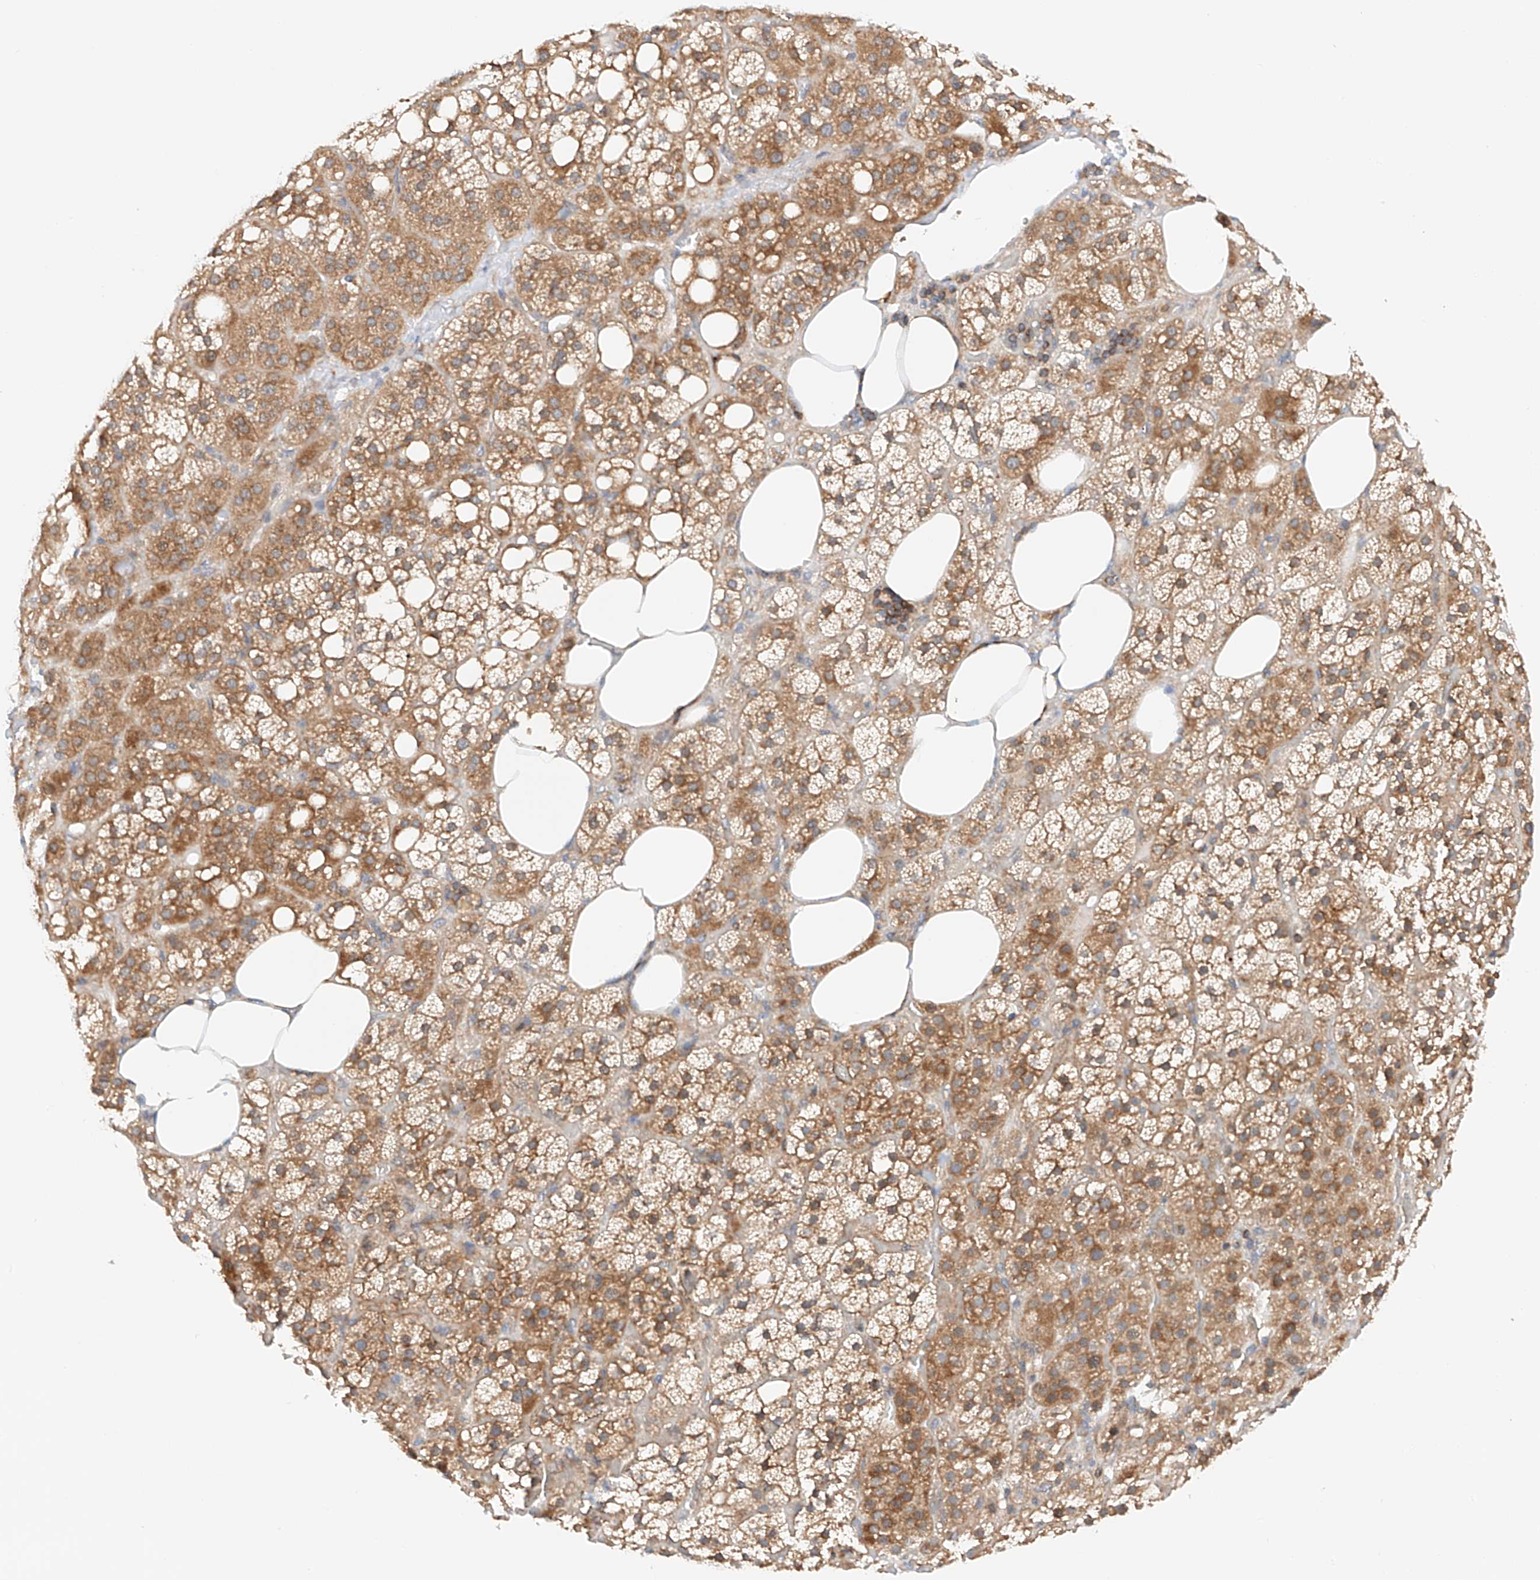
{"staining": {"intensity": "moderate", "quantity": ">75%", "location": "cytoplasmic/membranous"}, "tissue": "adrenal gland", "cell_type": "Glandular cells", "image_type": "normal", "snomed": [{"axis": "morphology", "description": "Normal tissue, NOS"}, {"axis": "topography", "description": "Adrenal gland"}], "caption": "Protein staining demonstrates moderate cytoplasmic/membranous expression in about >75% of glandular cells in benign adrenal gland. (IHC, brightfield microscopy, high magnification).", "gene": "MFN2", "patient": {"sex": "female", "age": 59}}